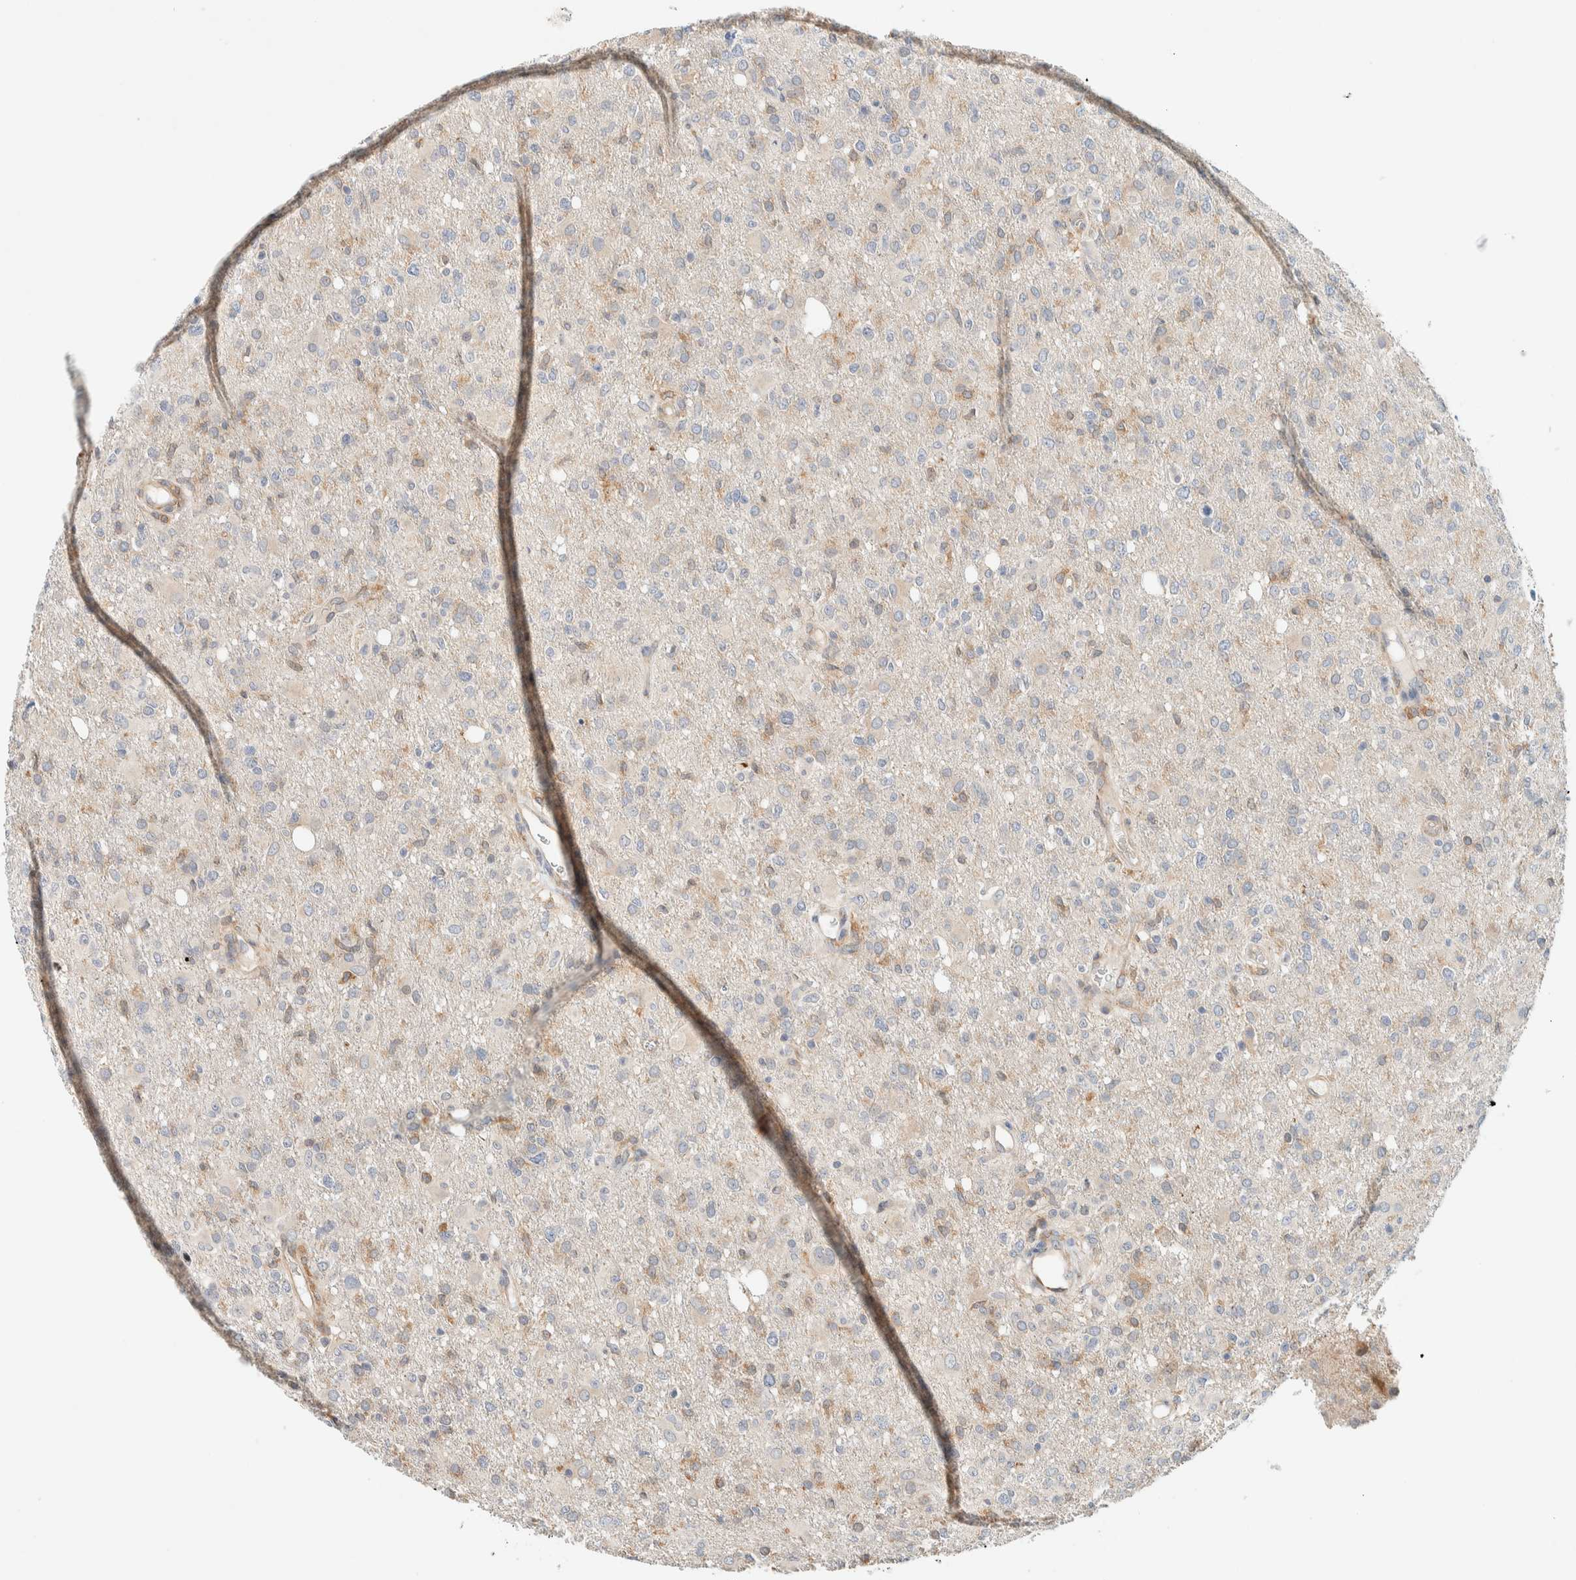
{"staining": {"intensity": "weak", "quantity": "<25%", "location": "cytoplasmic/membranous"}, "tissue": "glioma", "cell_type": "Tumor cells", "image_type": "cancer", "snomed": [{"axis": "morphology", "description": "Glioma, malignant, High grade"}, {"axis": "topography", "description": "Brain"}], "caption": "Micrograph shows no protein positivity in tumor cells of malignant glioma (high-grade) tissue.", "gene": "SUMF2", "patient": {"sex": "female", "age": 57}}